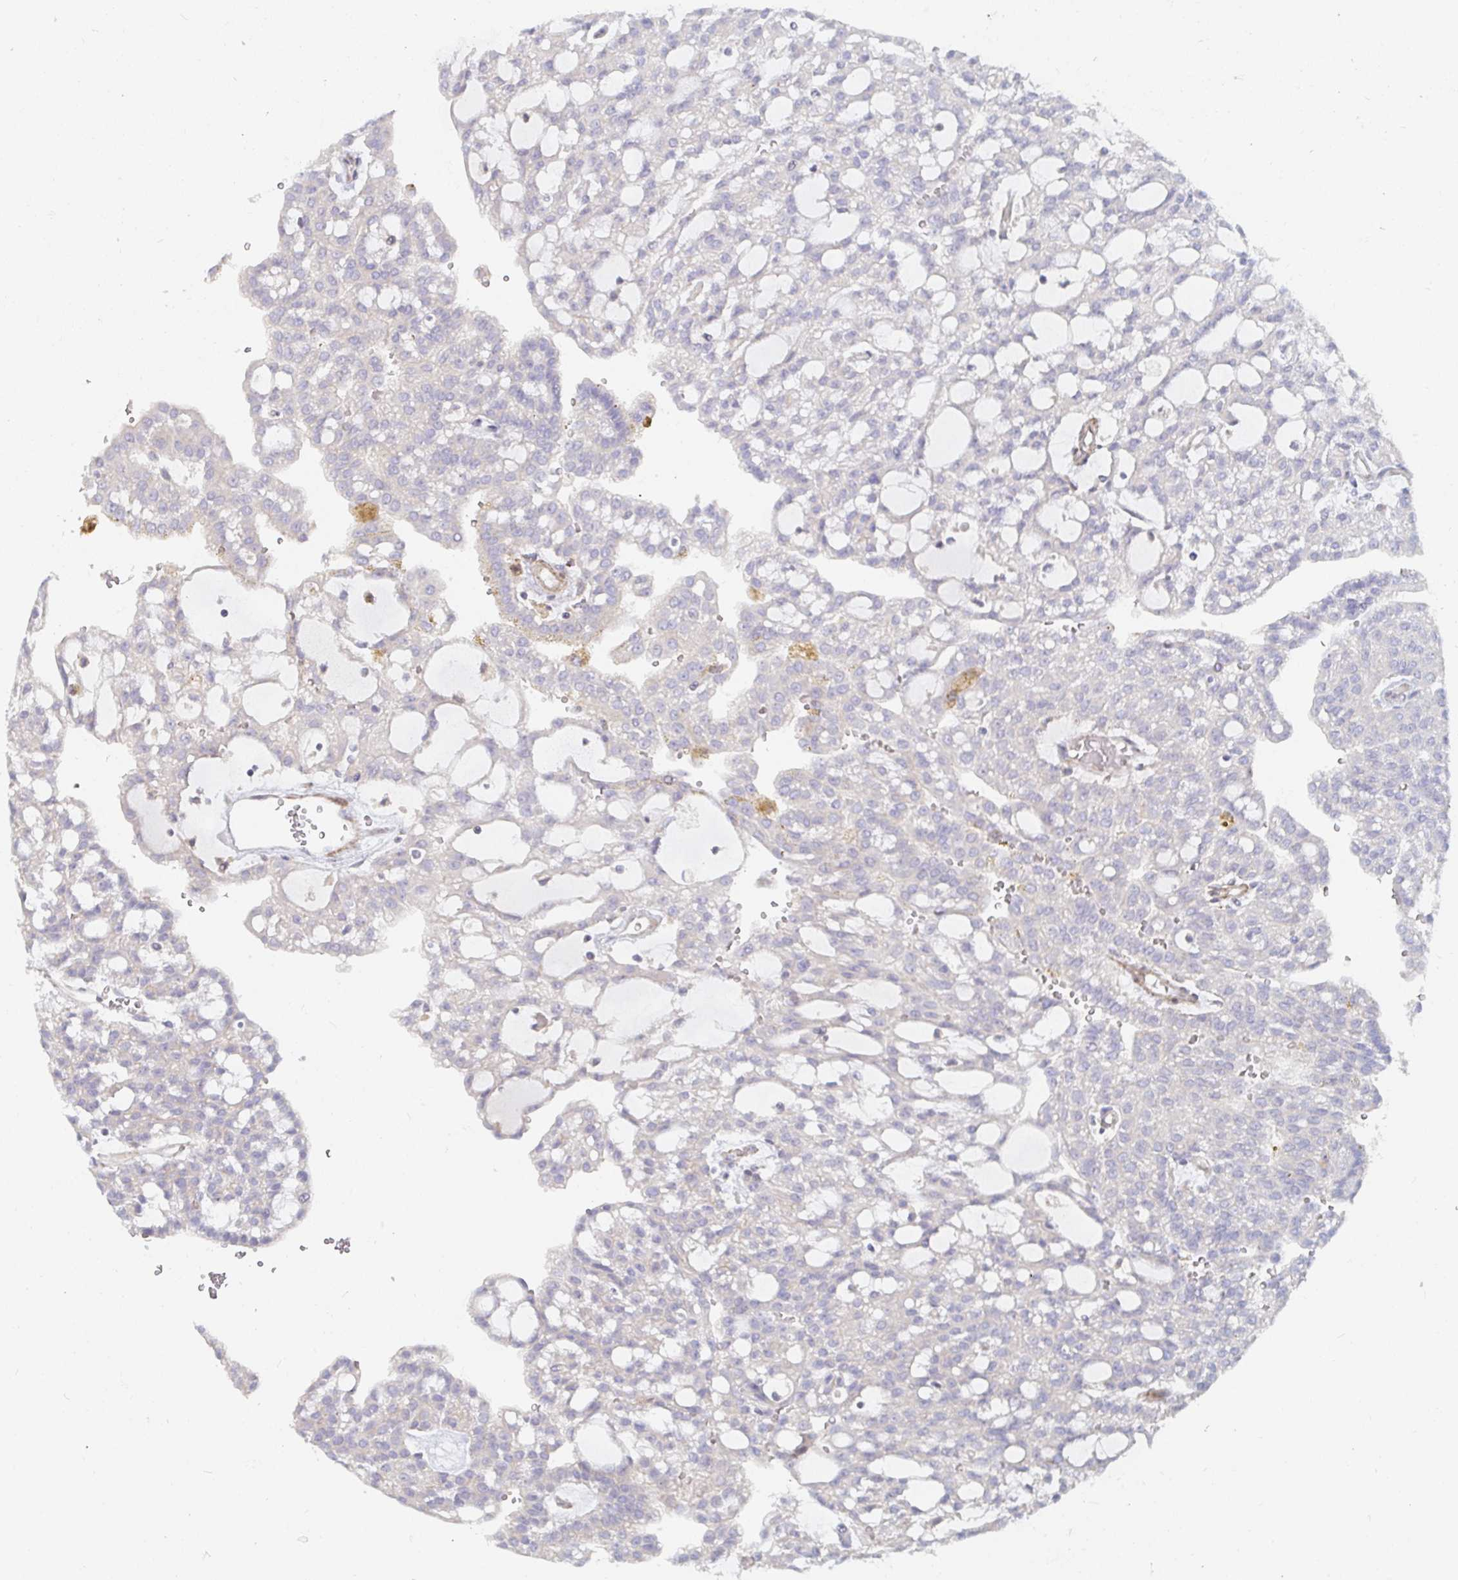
{"staining": {"intensity": "negative", "quantity": "none", "location": "none"}, "tissue": "renal cancer", "cell_type": "Tumor cells", "image_type": "cancer", "snomed": [{"axis": "morphology", "description": "Adenocarcinoma, NOS"}, {"axis": "topography", "description": "Kidney"}], "caption": "DAB immunohistochemical staining of human renal cancer reveals no significant expression in tumor cells.", "gene": "SSH2", "patient": {"sex": "male", "age": 63}}